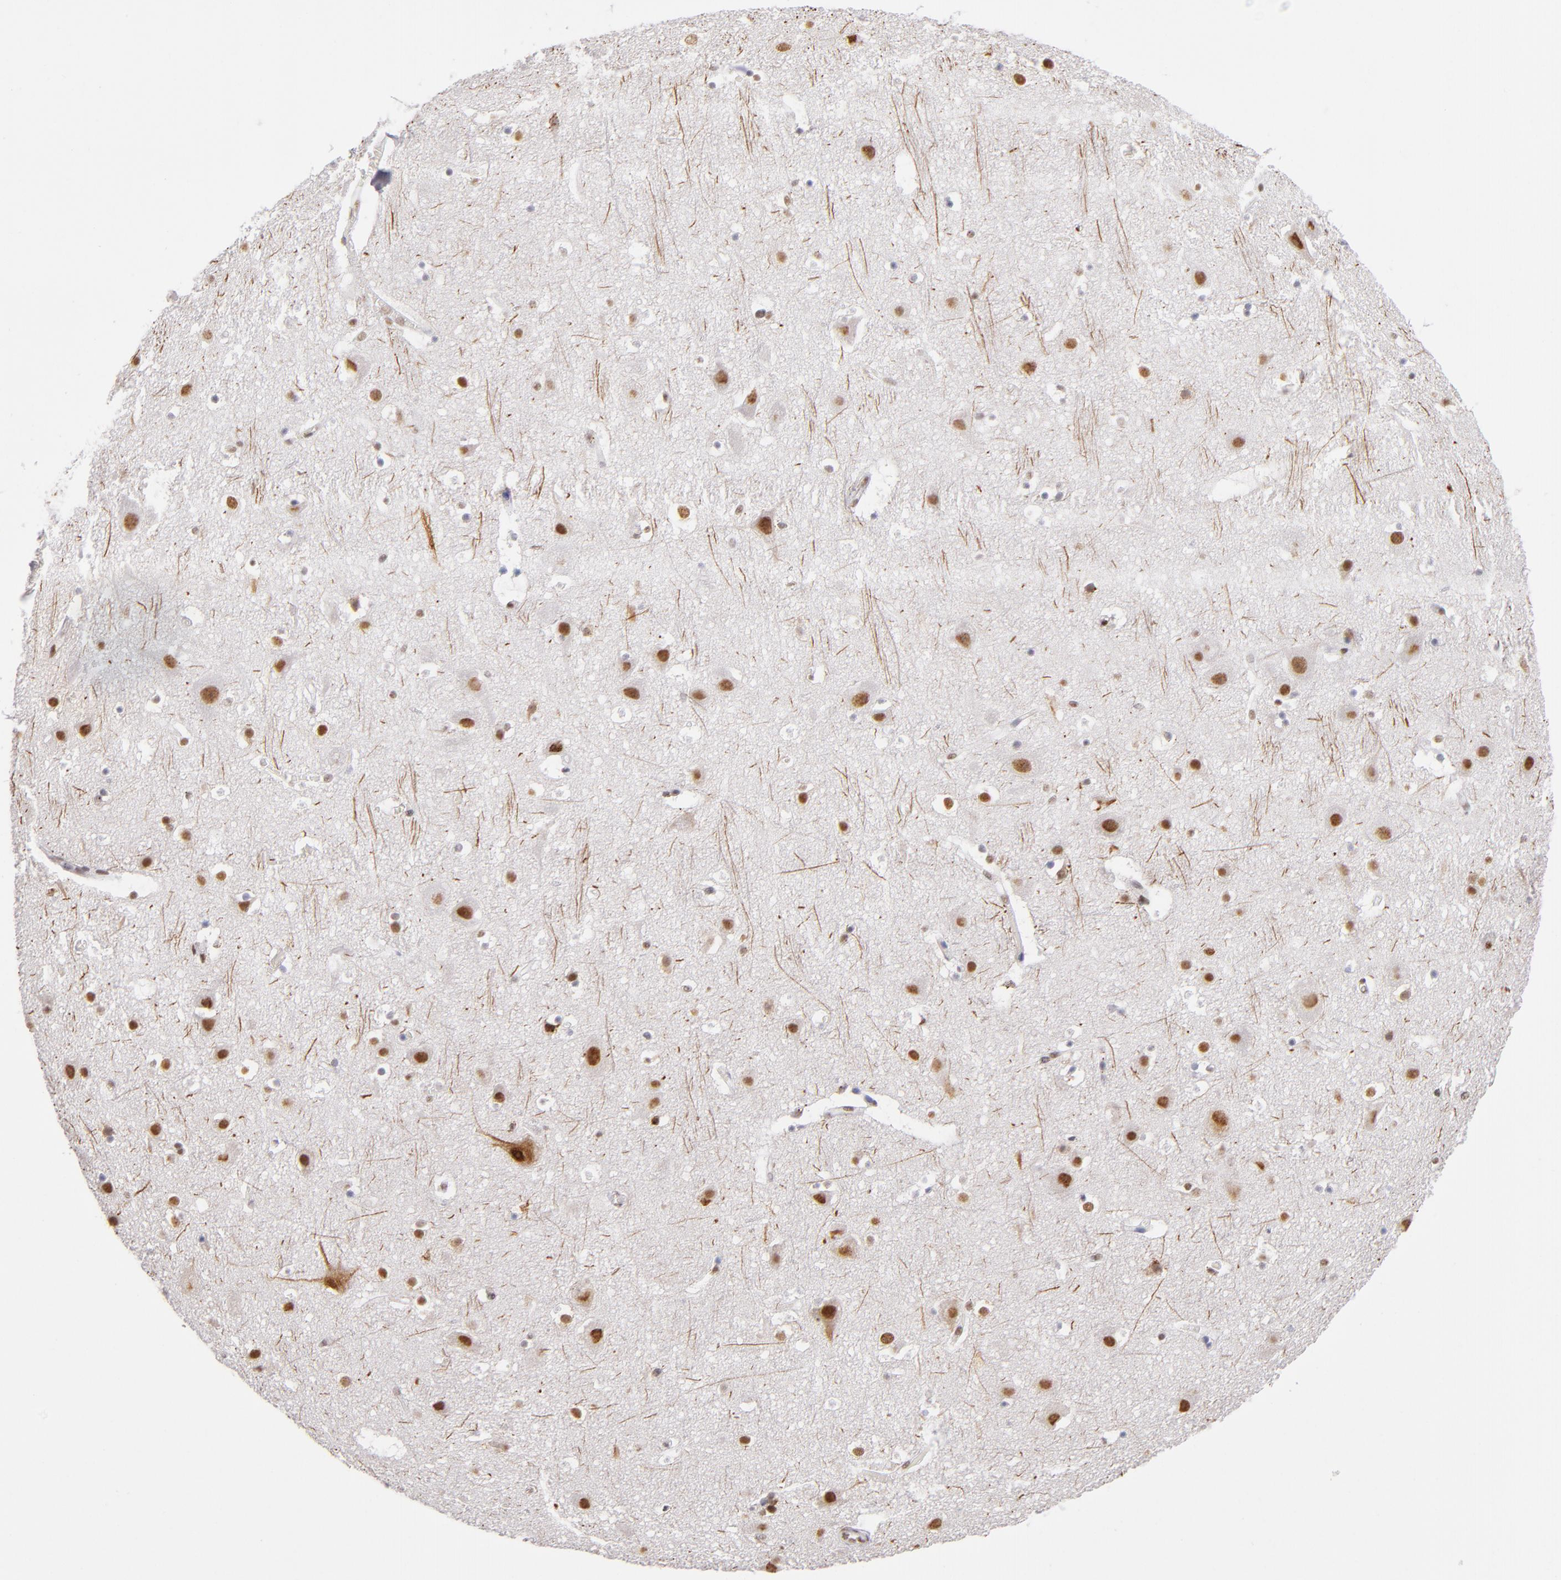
{"staining": {"intensity": "weak", "quantity": "25%-75%", "location": "nuclear"}, "tissue": "cerebral cortex", "cell_type": "Endothelial cells", "image_type": "normal", "snomed": [{"axis": "morphology", "description": "Normal tissue, NOS"}, {"axis": "topography", "description": "Cerebral cortex"}], "caption": "Approximately 25%-75% of endothelial cells in normal cerebral cortex exhibit weak nuclear protein positivity as visualized by brown immunohistochemical staining.", "gene": "TFAP4", "patient": {"sex": "male", "age": 45}}